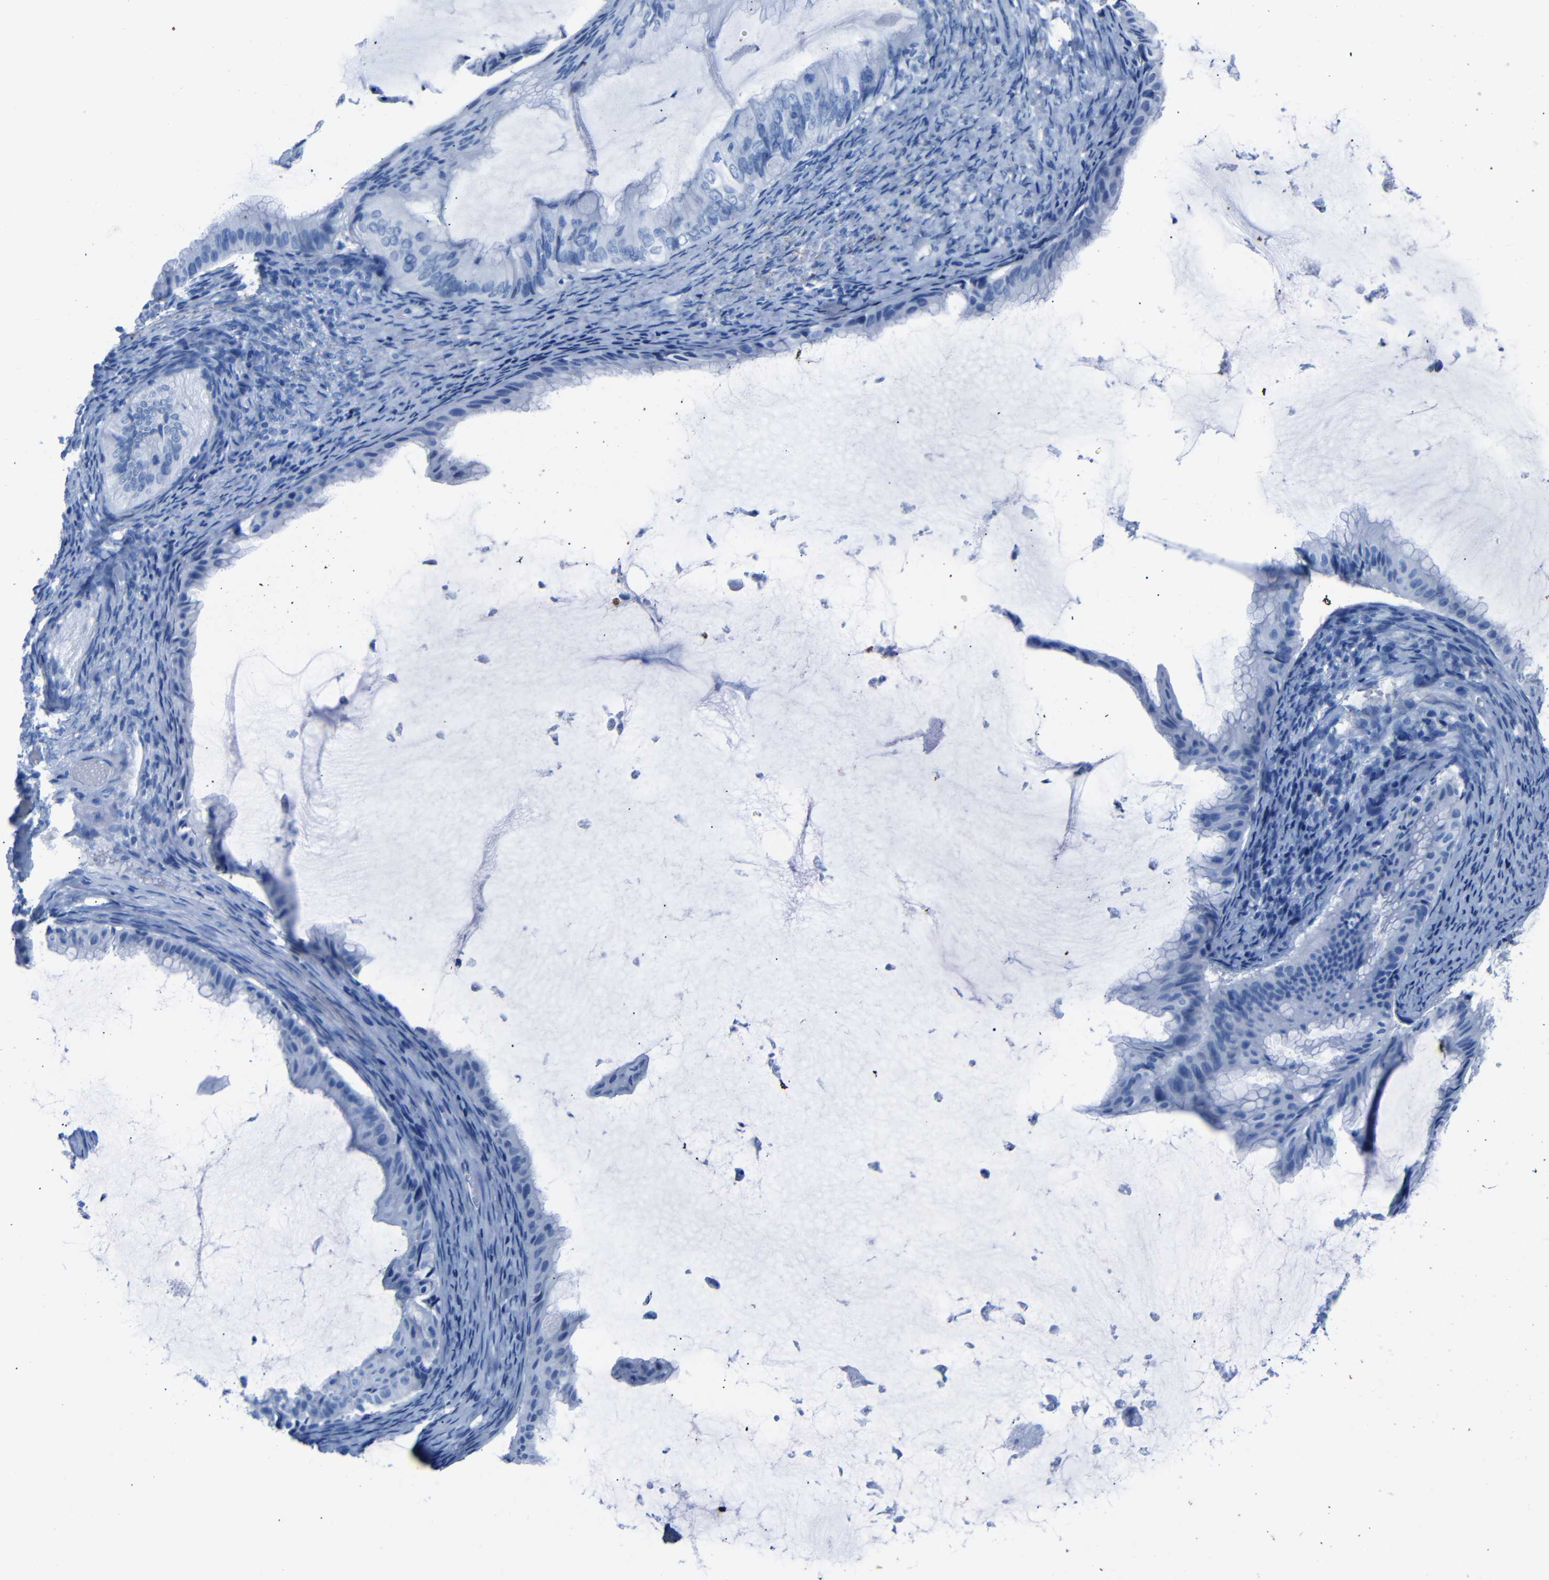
{"staining": {"intensity": "negative", "quantity": "none", "location": "none"}, "tissue": "ovarian cancer", "cell_type": "Tumor cells", "image_type": "cancer", "snomed": [{"axis": "morphology", "description": "Cystadenocarcinoma, mucinous, NOS"}, {"axis": "topography", "description": "Ovary"}], "caption": "Immunohistochemistry (IHC) photomicrograph of ovarian mucinous cystadenocarcinoma stained for a protein (brown), which demonstrates no staining in tumor cells.", "gene": "CLDN11", "patient": {"sex": "female", "age": 61}}